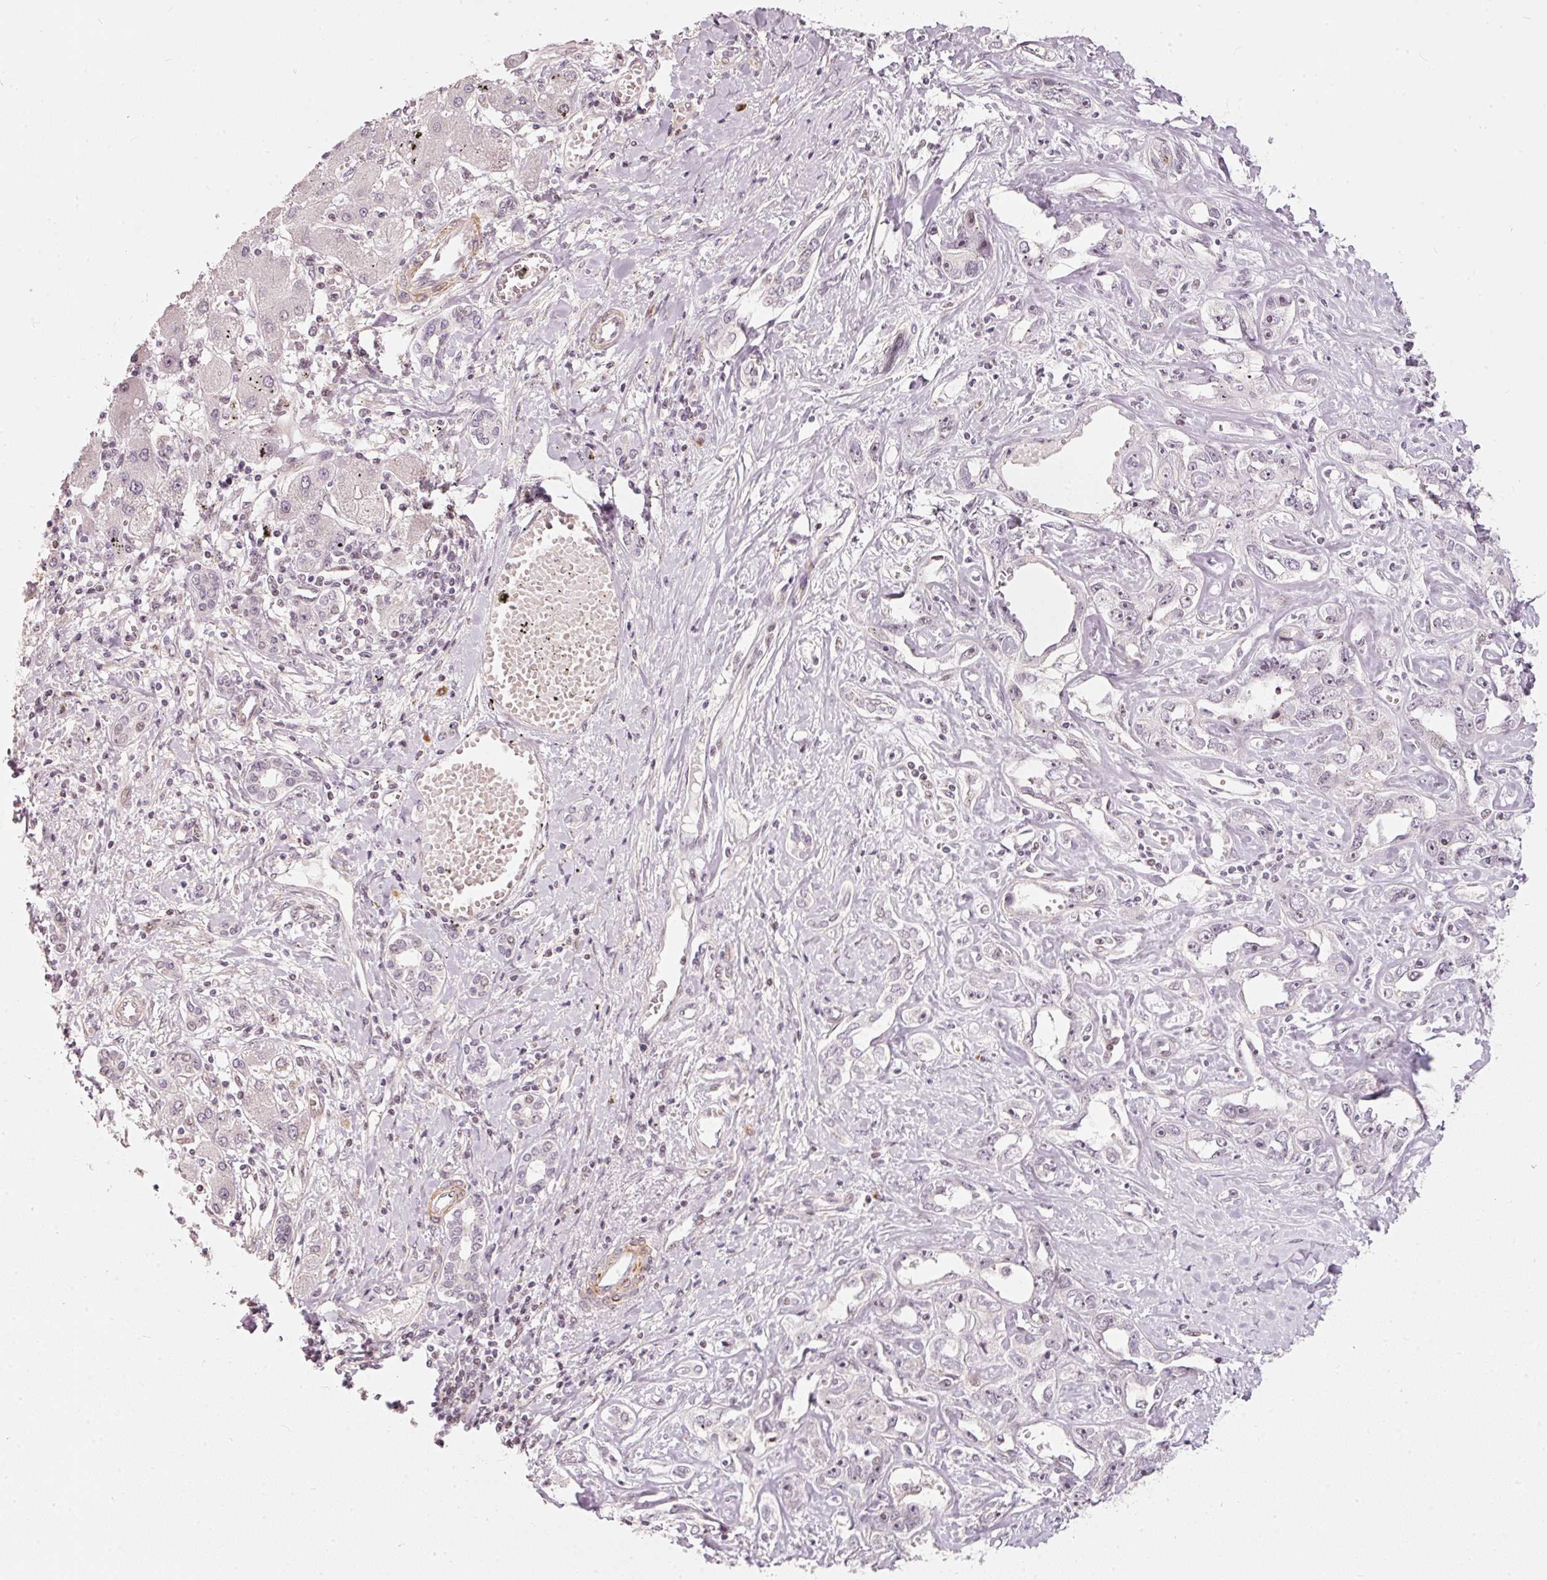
{"staining": {"intensity": "negative", "quantity": "none", "location": "none"}, "tissue": "liver cancer", "cell_type": "Tumor cells", "image_type": "cancer", "snomed": [{"axis": "morphology", "description": "Cholangiocarcinoma"}, {"axis": "topography", "description": "Liver"}], "caption": "The image demonstrates no significant staining in tumor cells of liver cancer (cholangiocarcinoma). (DAB immunohistochemistry (IHC), high magnification).", "gene": "MXRA8", "patient": {"sex": "male", "age": 59}}